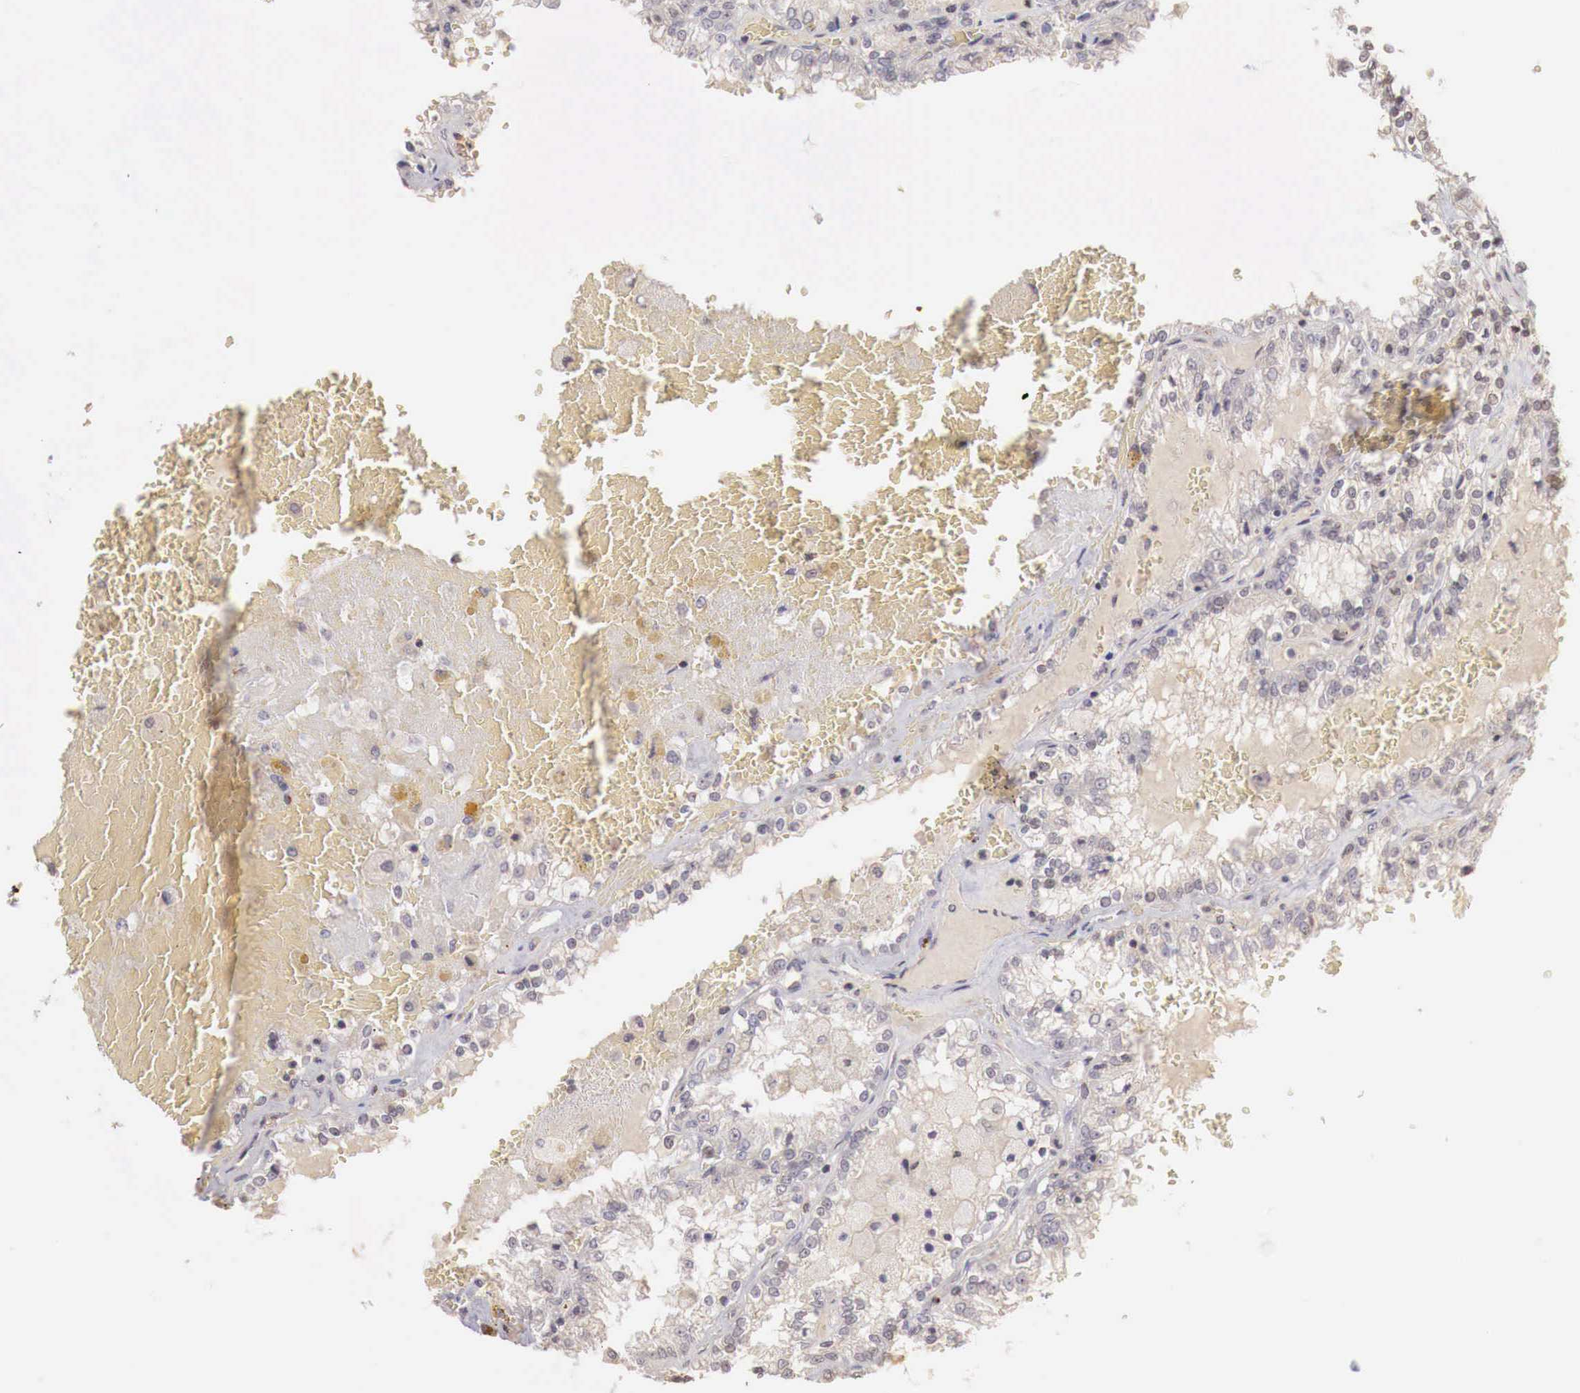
{"staining": {"intensity": "negative", "quantity": "none", "location": "none"}, "tissue": "renal cancer", "cell_type": "Tumor cells", "image_type": "cancer", "snomed": [{"axis": "morphology", "description": "Adenocarcinoma, NOS"}, {"axis": "topography", "description": "Kidney"}], "caption": "A photomicrograph of human renal cancer (adenocarcinoma) is negative for staining in tumor cells.", "gene": "TBC1D9", "patient": {"sex": "female", "age": 56}}